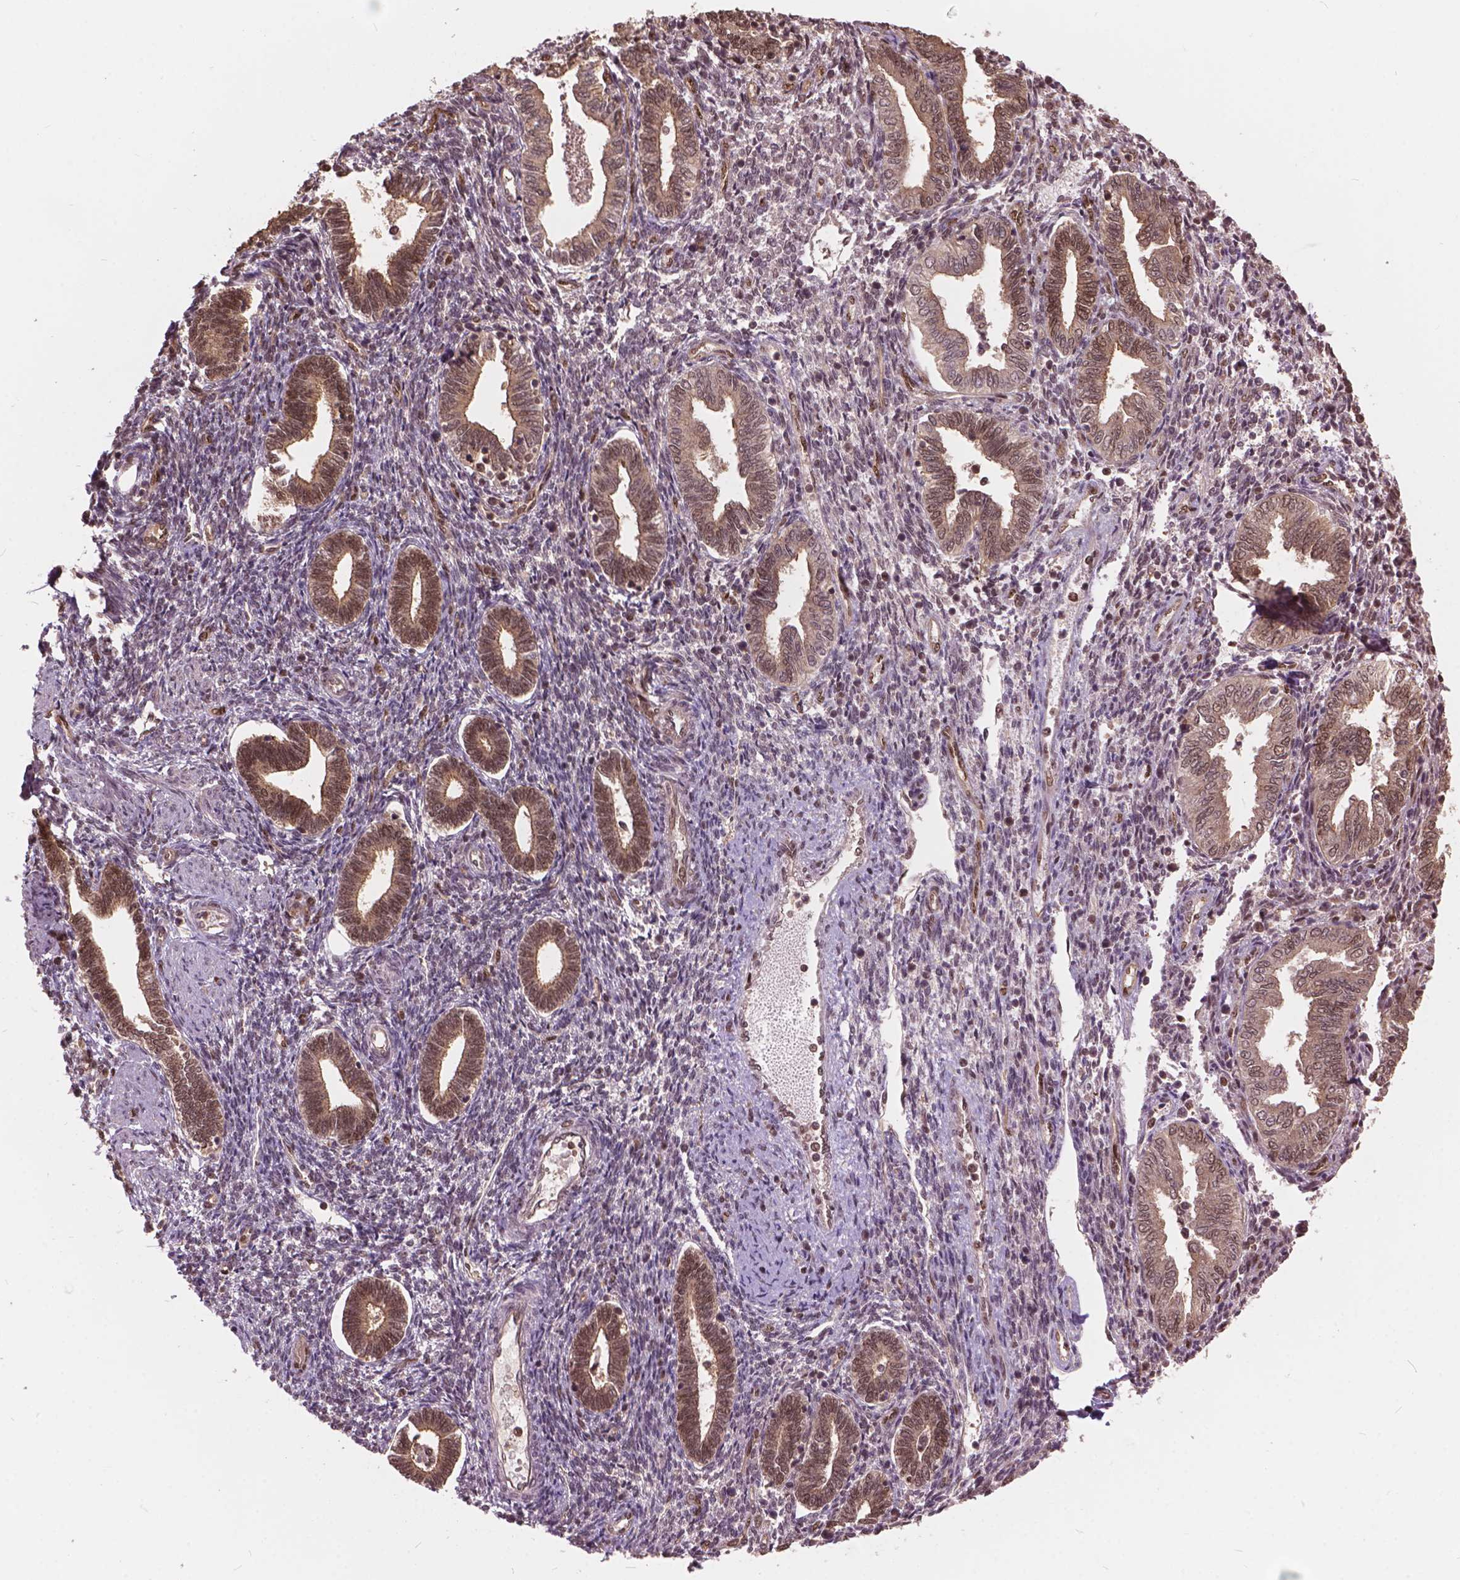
{"staining": {"intensity": "moderate", "quantity": "25%-75%", "location": "nuclear"}, "tissue": "endometrium", "cell_type": "Cells in endometrial stroma", "image_type": "normal", "snomed": [{"axis": "morphology", "description": "Normal tissue, NOS"}, {"axis": "topography", "description": "Endometrium"}], "caption": "DAB immunohistochemical staining of benign human endometrium exhibits moderate nuclear protein staining in about 25%-75% of cells in endometrial stroma. Nuclei are stained in blue.", "gene": "ANP32A", "patient": {"sex": "female", "age": 42}}